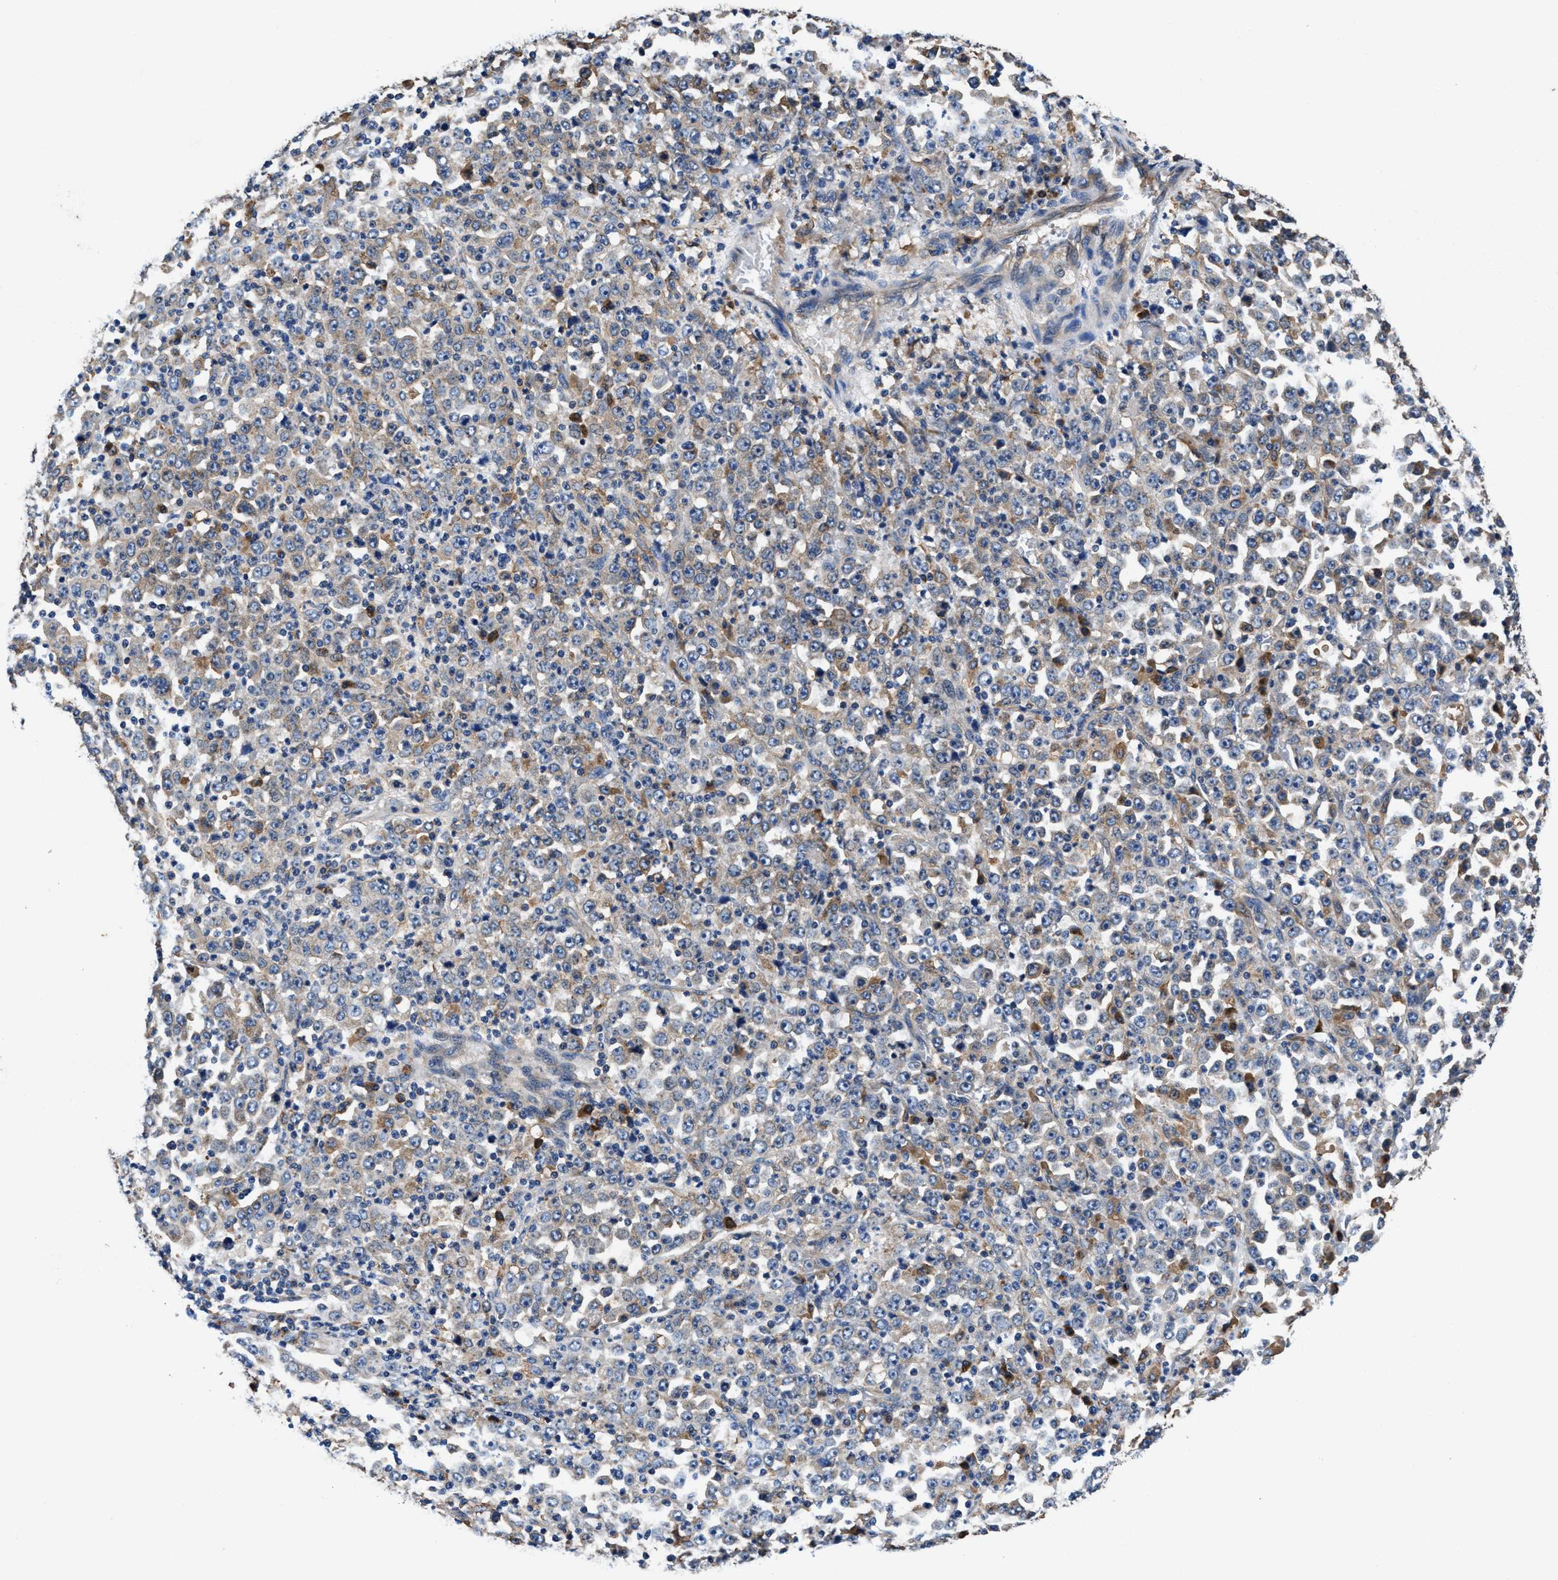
{"staining": {"intensity": "weak", "quantity": "<25%", "location": "cytoplasmic/membranous"}, "tissue": "stomach cancer", "cell_type": "Tumor cells", "image_type": "cancer", "snomed": [{"axis": "morphology", "description": "Normal tissue, NOS"}, {"axis": "morphology", "description": "Adenocarcinoma, NOS"}, {"axis": "topography", "description": "Stomach, upper"}, {"axis": "topography", "description": "Stomach"}], "caption": "Adenocarcinoma (stomach) was stained to show a protein in brown. There is no significant expression in tumor cells. (Stains: DAB (3,3'-diaminobenzidine) immunohistochemistry with hematoxylin counter stain, Microscopy: brightfield microscopy at high magnification).", "gene": "PPP1R9B", "patient": {"sex": "male", "age": 59}}